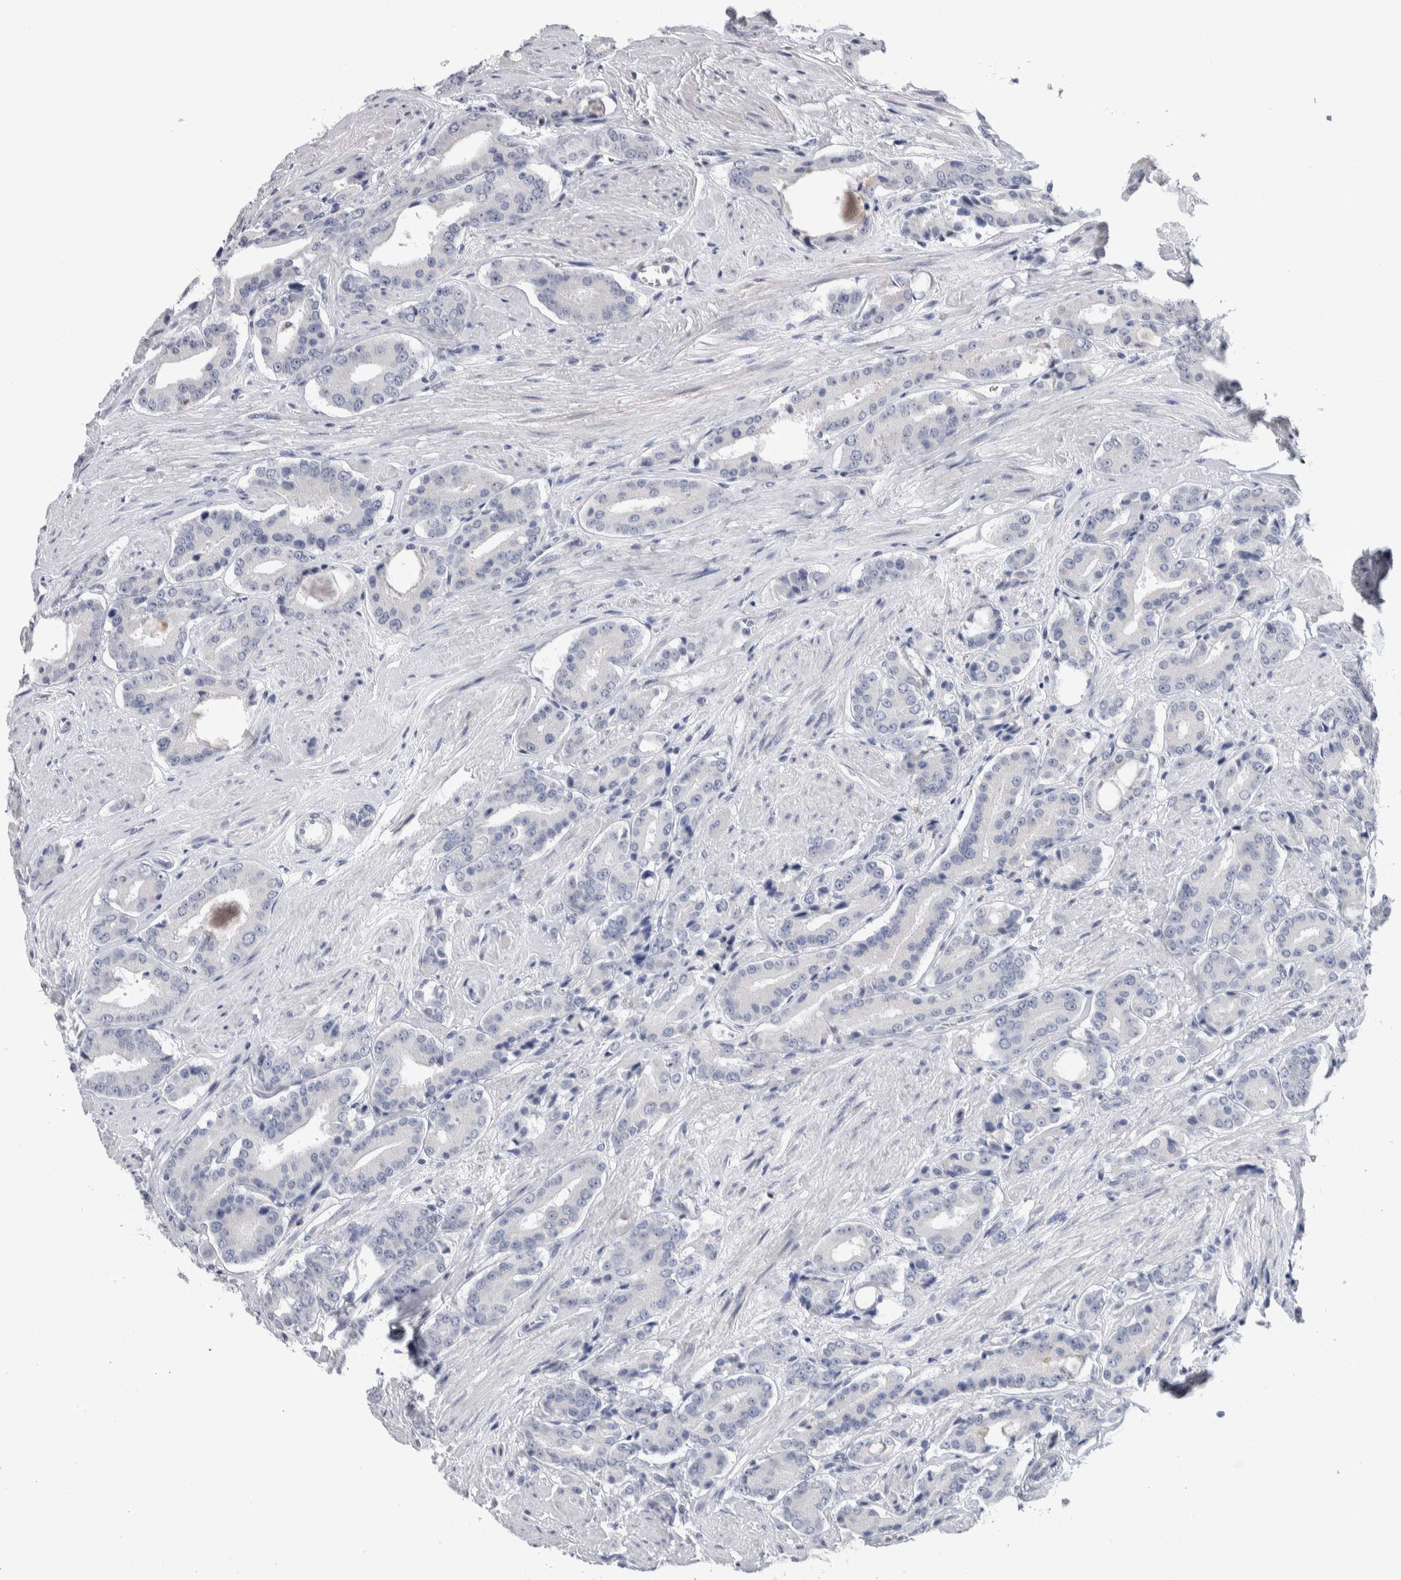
{"staining": {"intensity": "negative", "quantity": "none", "location": "none"}, "tissue": "prostate cancer", "cell_type": "Tumor cells", "image_type": "cancer", "snomed": [{"axis": "morphology", "description": "Adenocarcinoma, High grade"}, {"axis": "topography", "description": "Prostate"}], "caption": "Prostate cancer was stained to show a protein in brown. There is no significant staining in tumor cells. (IHC, brightfield microscopy, high magnification).", "gene": "TMEM102", "patient": {"sex": "male", "age": 71}}